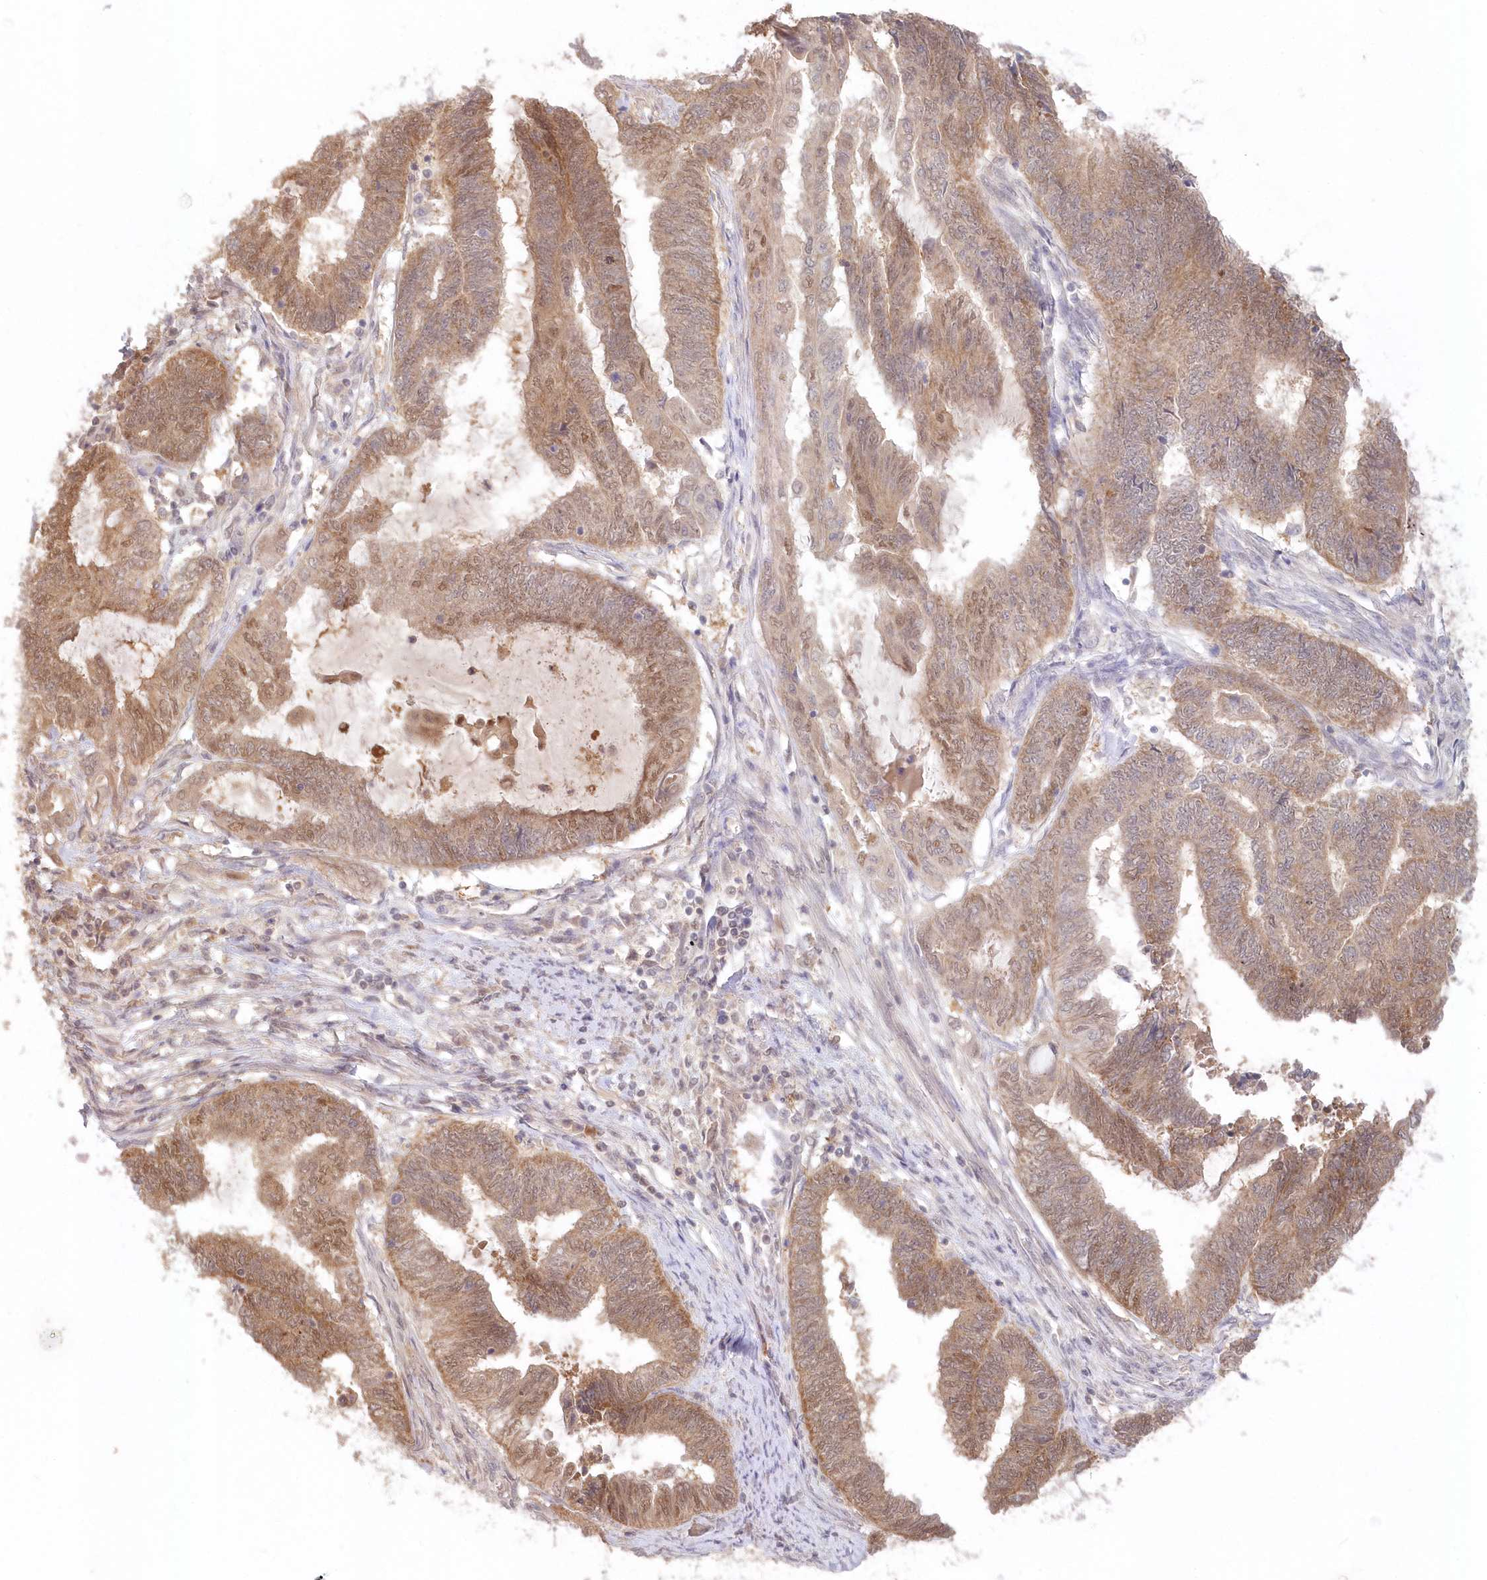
{"staining": {"intensity": "moderate", "quantity": ">75%", "location": "cytoplasmic/membranous,nuclear"}, "tissue": "endometrial cancer", "cell_type": "Tumor cells", "image_type": "cancer", "snomed": [{"axis": "morphology", "description": "Adenocarcinoma, NOS"}, {"axis": "topography", "description": "Uterus"}, {"axis": "topography", "description": "Endometrium"}], "caption": "Immunohistochemistry micrograph of human adenocarcinoma (endometrial) stained for a protein (brown), which reveals medium levels of moderate cytoplasmic/membranous and nuclear staining in approximately >75% of tumor cells.", "gene": "ASCC1", "patient": {"sex": "female", "age": 70}}